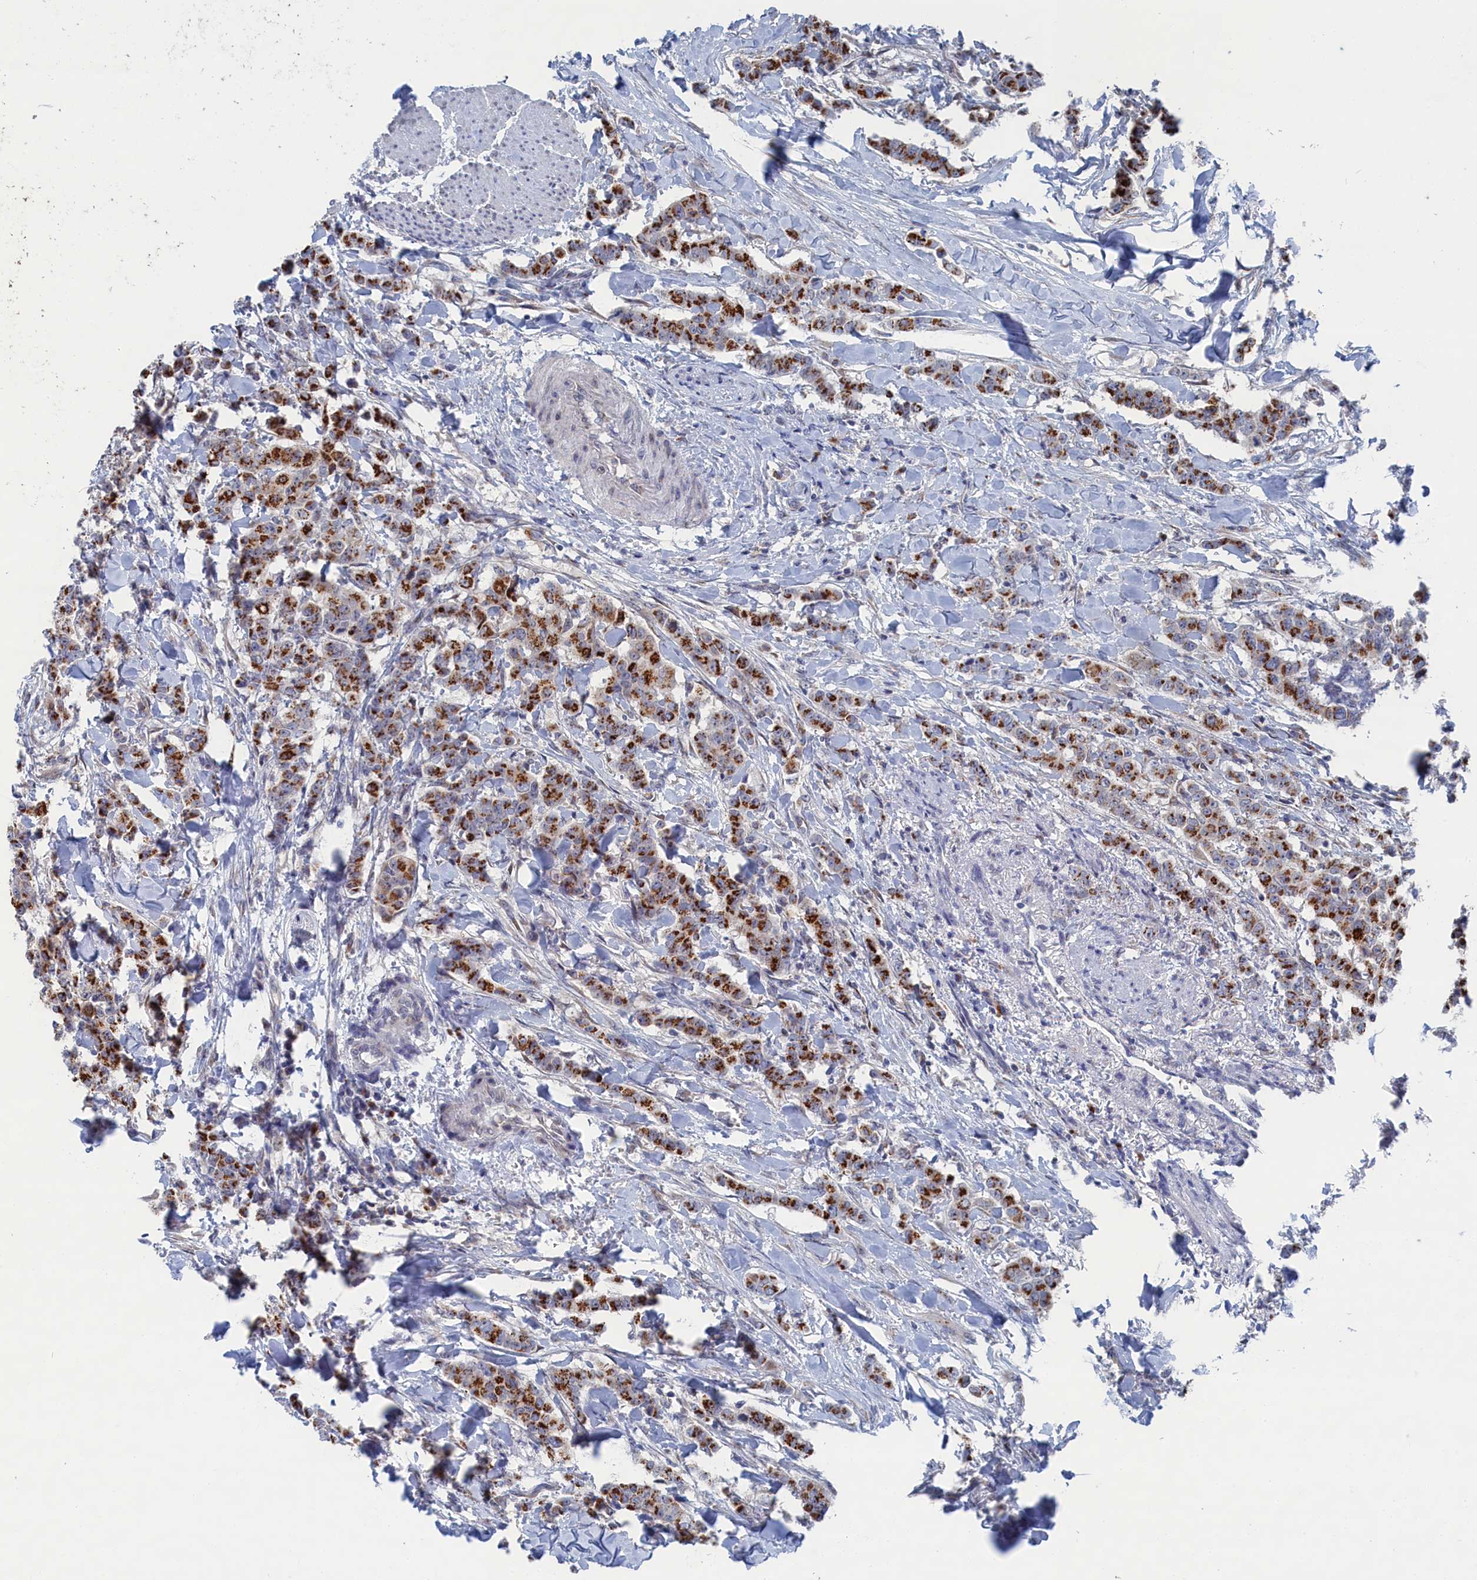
{"staining": {"intensity": "strong", "quantity": ">75%", "location": "cytoplasmic/membranous"}, "tissue": "breast cancer", "cell_type": "Tumor cells", "image_type": "cancer", "snomed": [{"axis": "morphology", "description": "Duct carcinoma"}, {"axis": "topography", "description": "Breast"}], "caption": "A high amount of strong cytoplasmic/membranous expression is present in about >75% of tumor cells in breast intraductal carcinoma tissue.", "gene": "IRX1", "patient": {"sex": "female", "age": 40}}